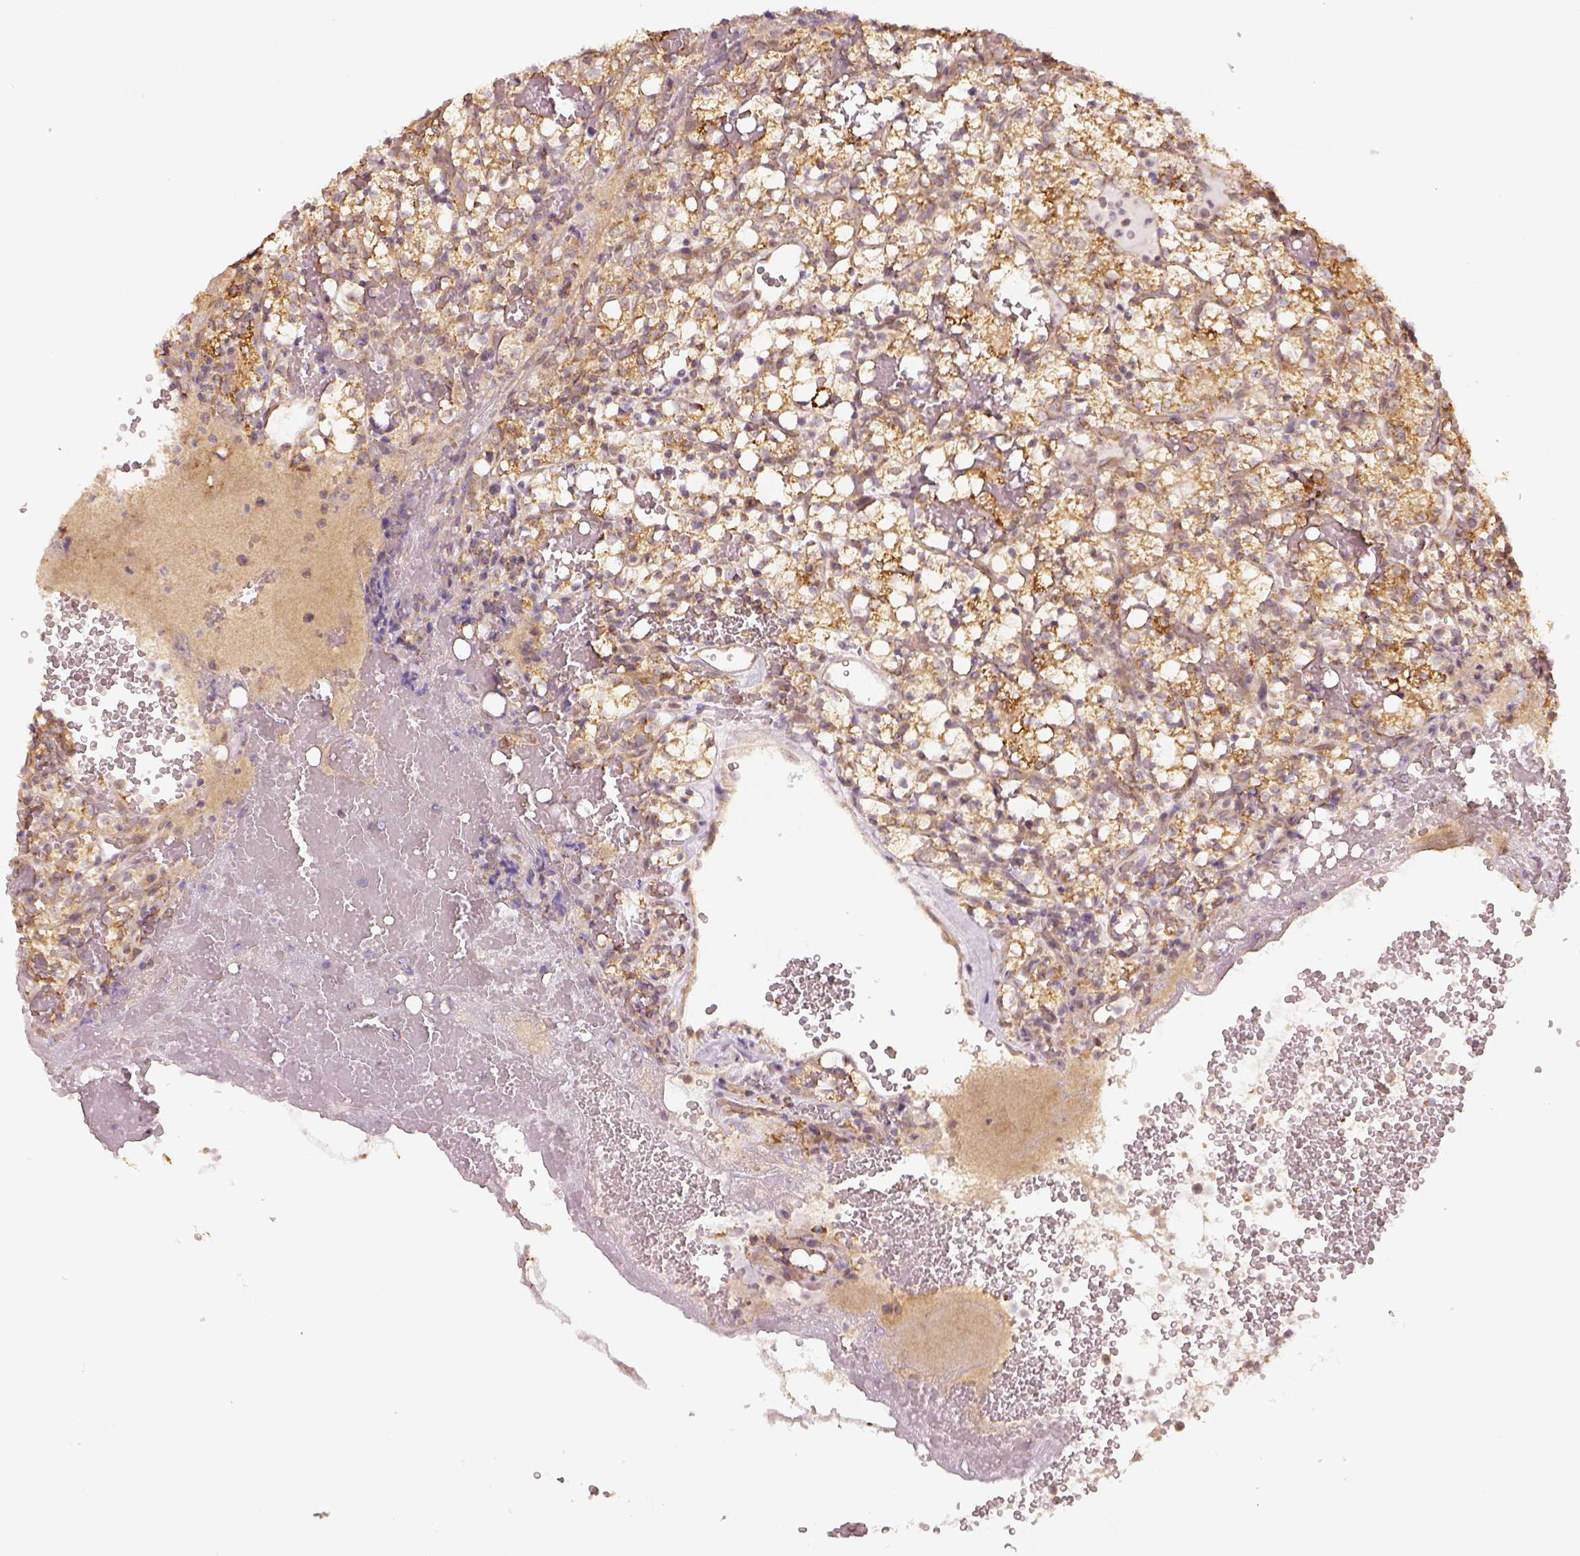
{"staining": {"intensity": "moderate", "quantity": ">75%", "location": "cytoplasmic/membranous"}, "tissue": "renal cancer", "cell_type": "Tumor cells", "image_type": "cancer", "snomed": [{"axis": "morphology", "description": "Adenocarcinoma, NOS"}, {"axis": "topography", "description": "Kidney"}], "caption": "The immunohistochemical stain shows moderate cytoplasmic/membranous staining in tumor cells of renal cancer tissue.", "gene": "PAIP1", "patient": {"sex": "female", "age": 69}}